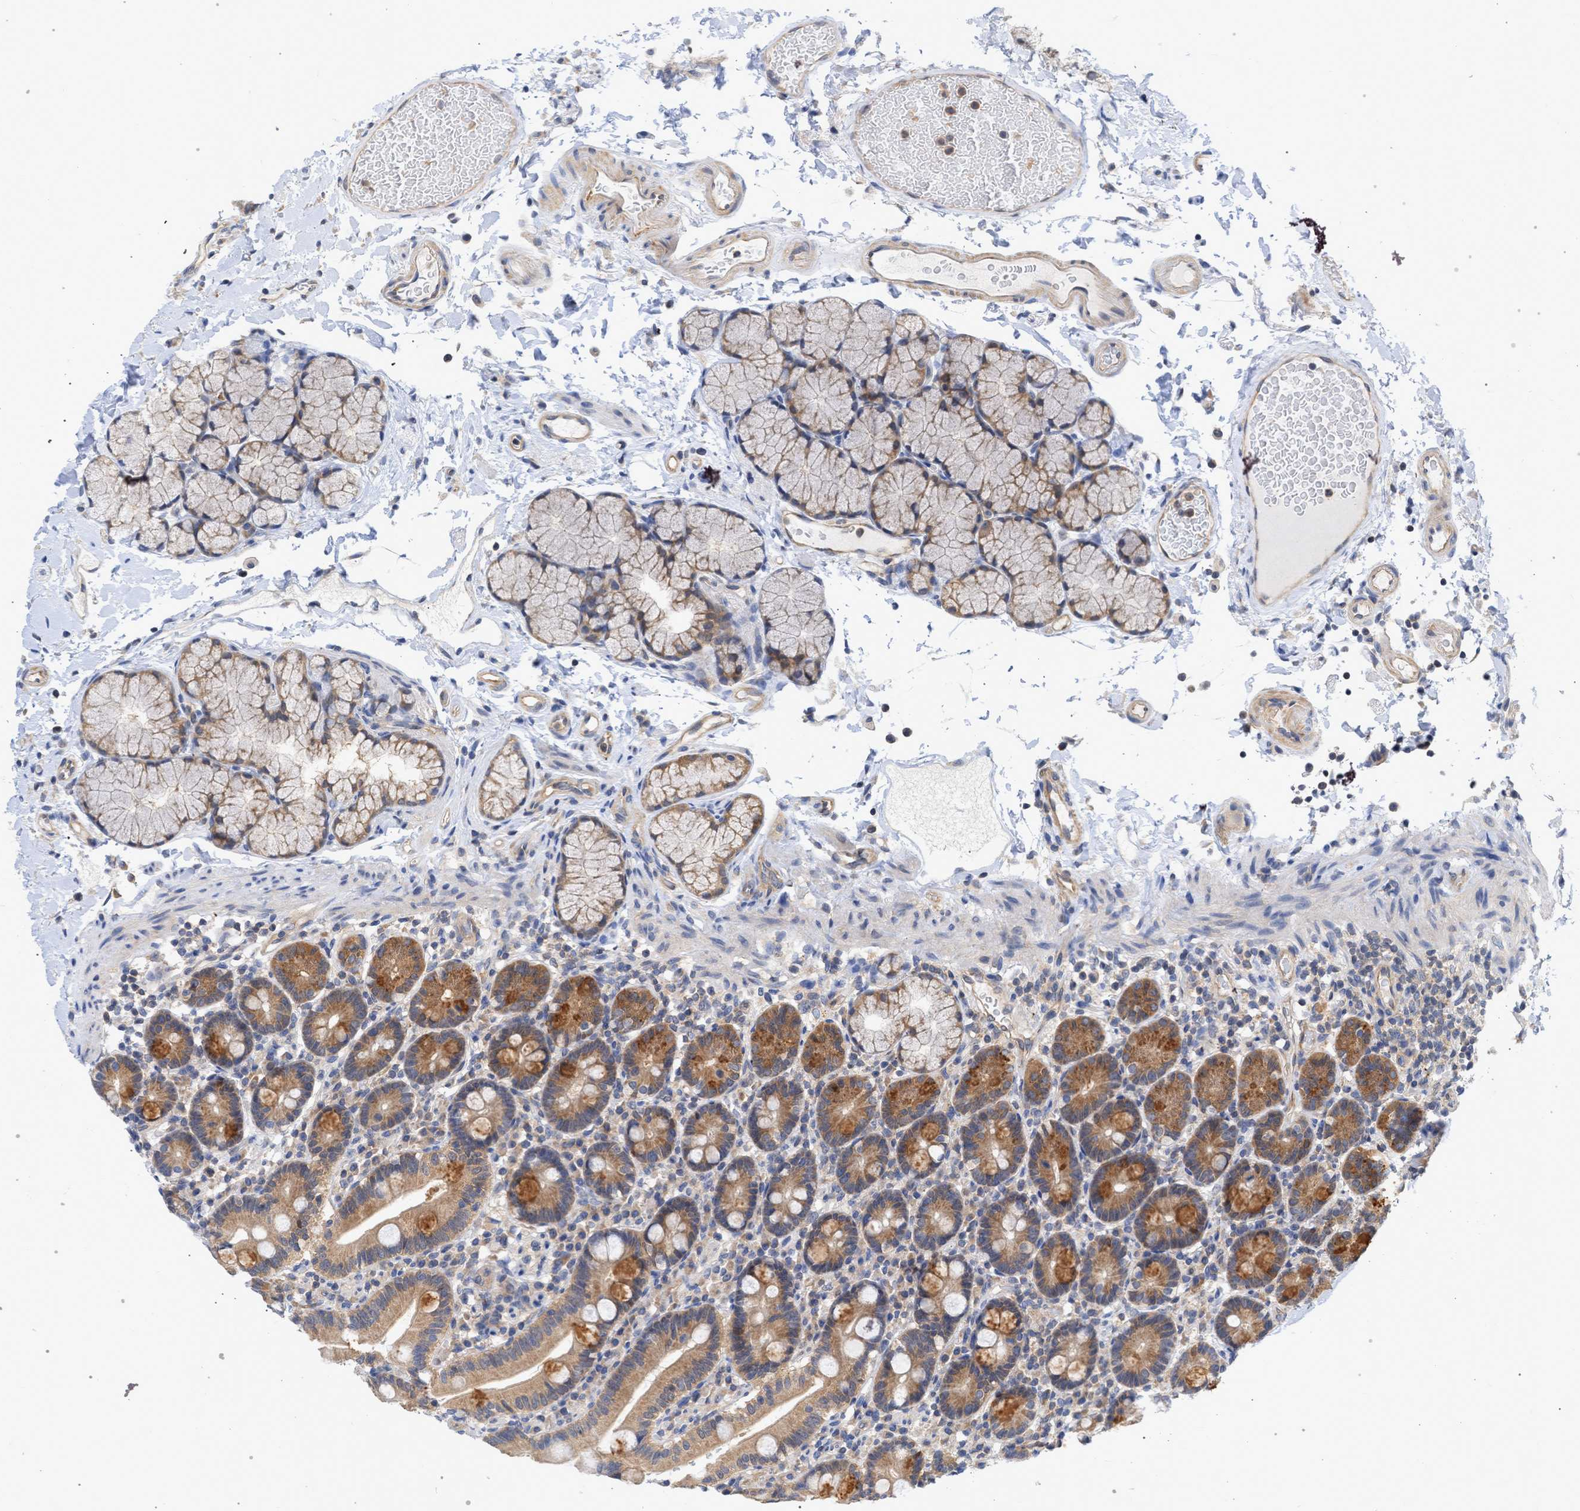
{"staining": {"intensity": "moderate", "quantity": ">75%", "location": "cytoplasmic/membranous"}, "tissue": "duodenum", "cell_type": "Glandular cells", "image_type": "normal", "snomed": [{"axis": "morphology", "description": "Normal tissue, NOS"}, {"axis": "topography", "description": "Small intestine, NOS"}], "caption": "About >75% of glandular cells in unremarkable duodenum reveal moderate cytoplasmic/membranous protein staining as visualized by brown immunohistochemical staining.", "gene": "MAP2K3", "patient": {"sex": "female", "age": 71}}